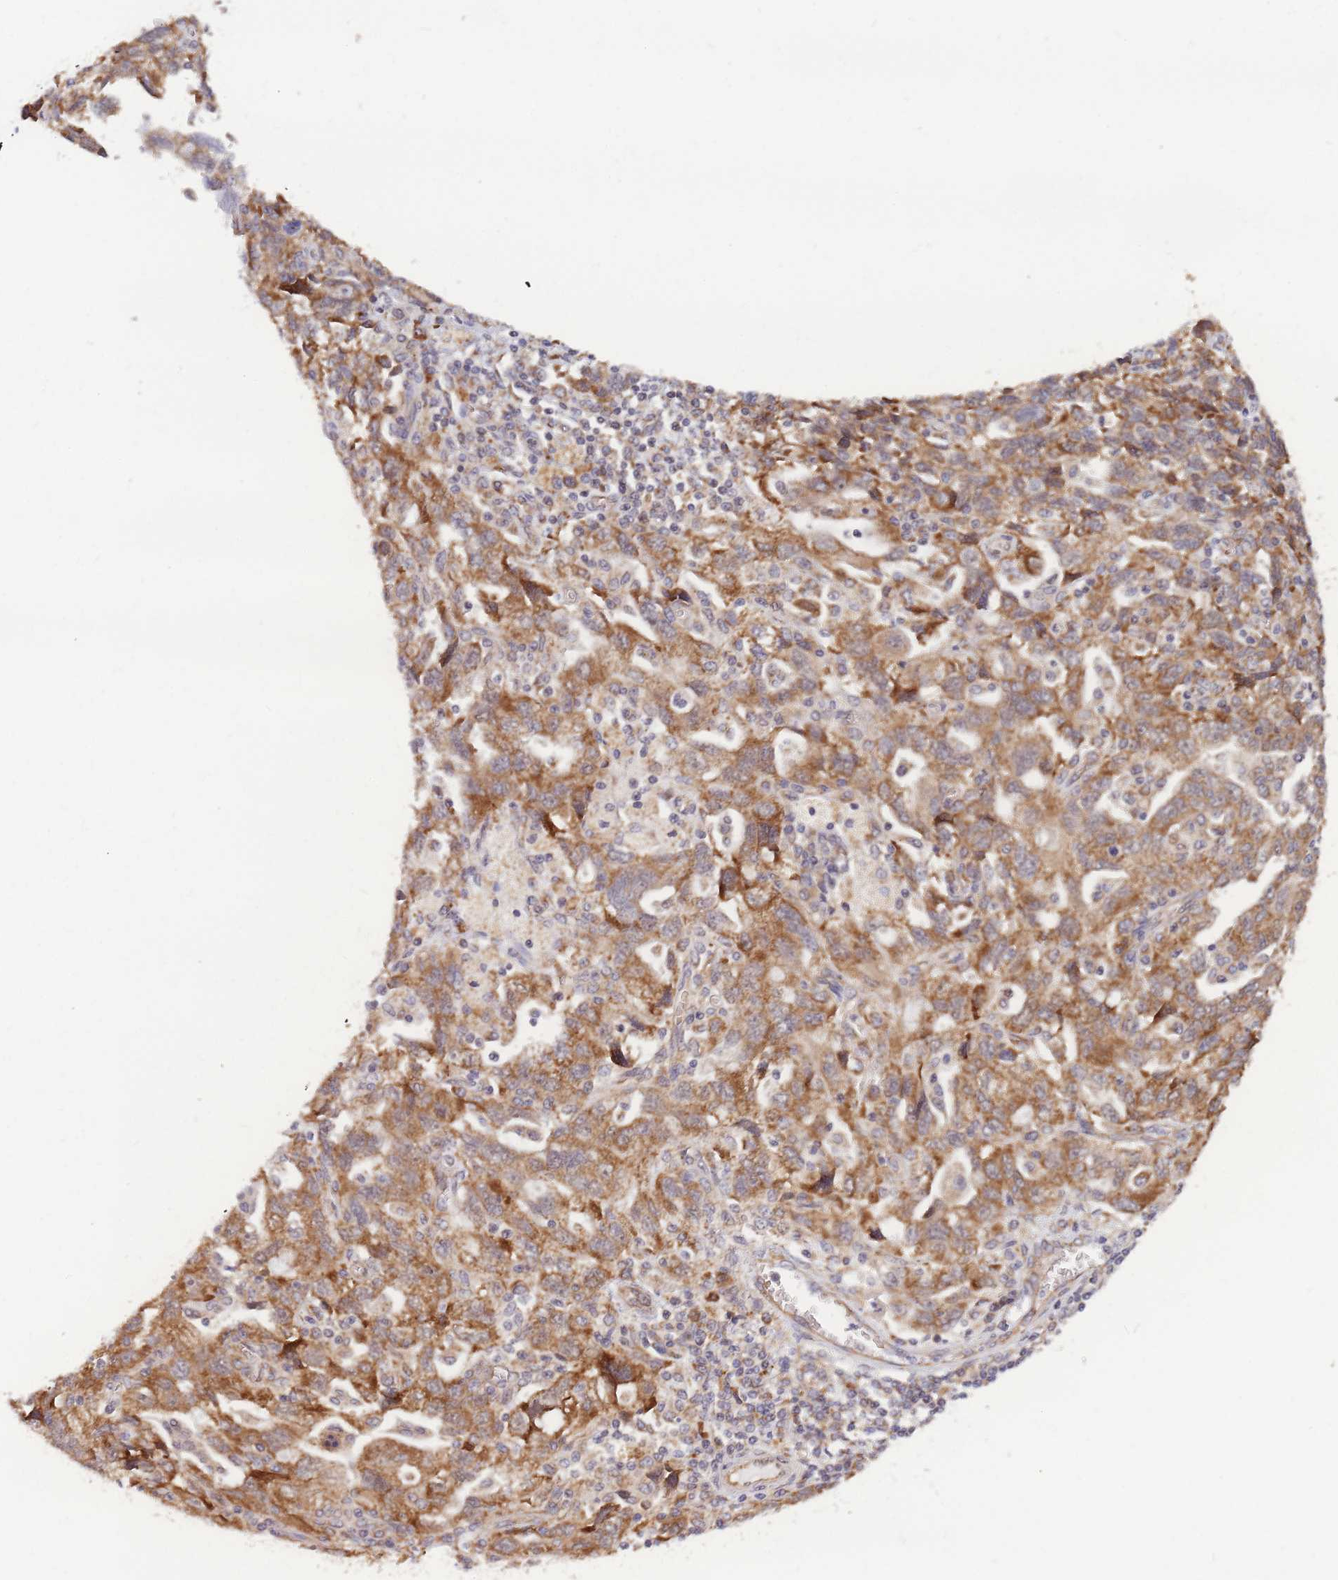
{"staining": {"intensity": "moderate", "quantity": ">75%", "location": "cytoplasmic/membranous"}, "tissue": "ovarian cancer", "cell_type": "Tumor cells", "image_type": "cancer", "snomed": [{"axis": "morphology", "description": "Carcinoma, NOS"}, {"axis": "morphology", "description": "Cystadenocarcinoma, serous, NOS"}, {"axis": "topography", "description": "Ovary"}], "caption": "Protein staining by IHC demonstrates moderate cytoplasmic/membranous staining in about >75% of tumor cells in ovarian serous cystadenocarcinoma.", "gene": "MRPL23", "patient": {"sex": "female", "age": 69}}